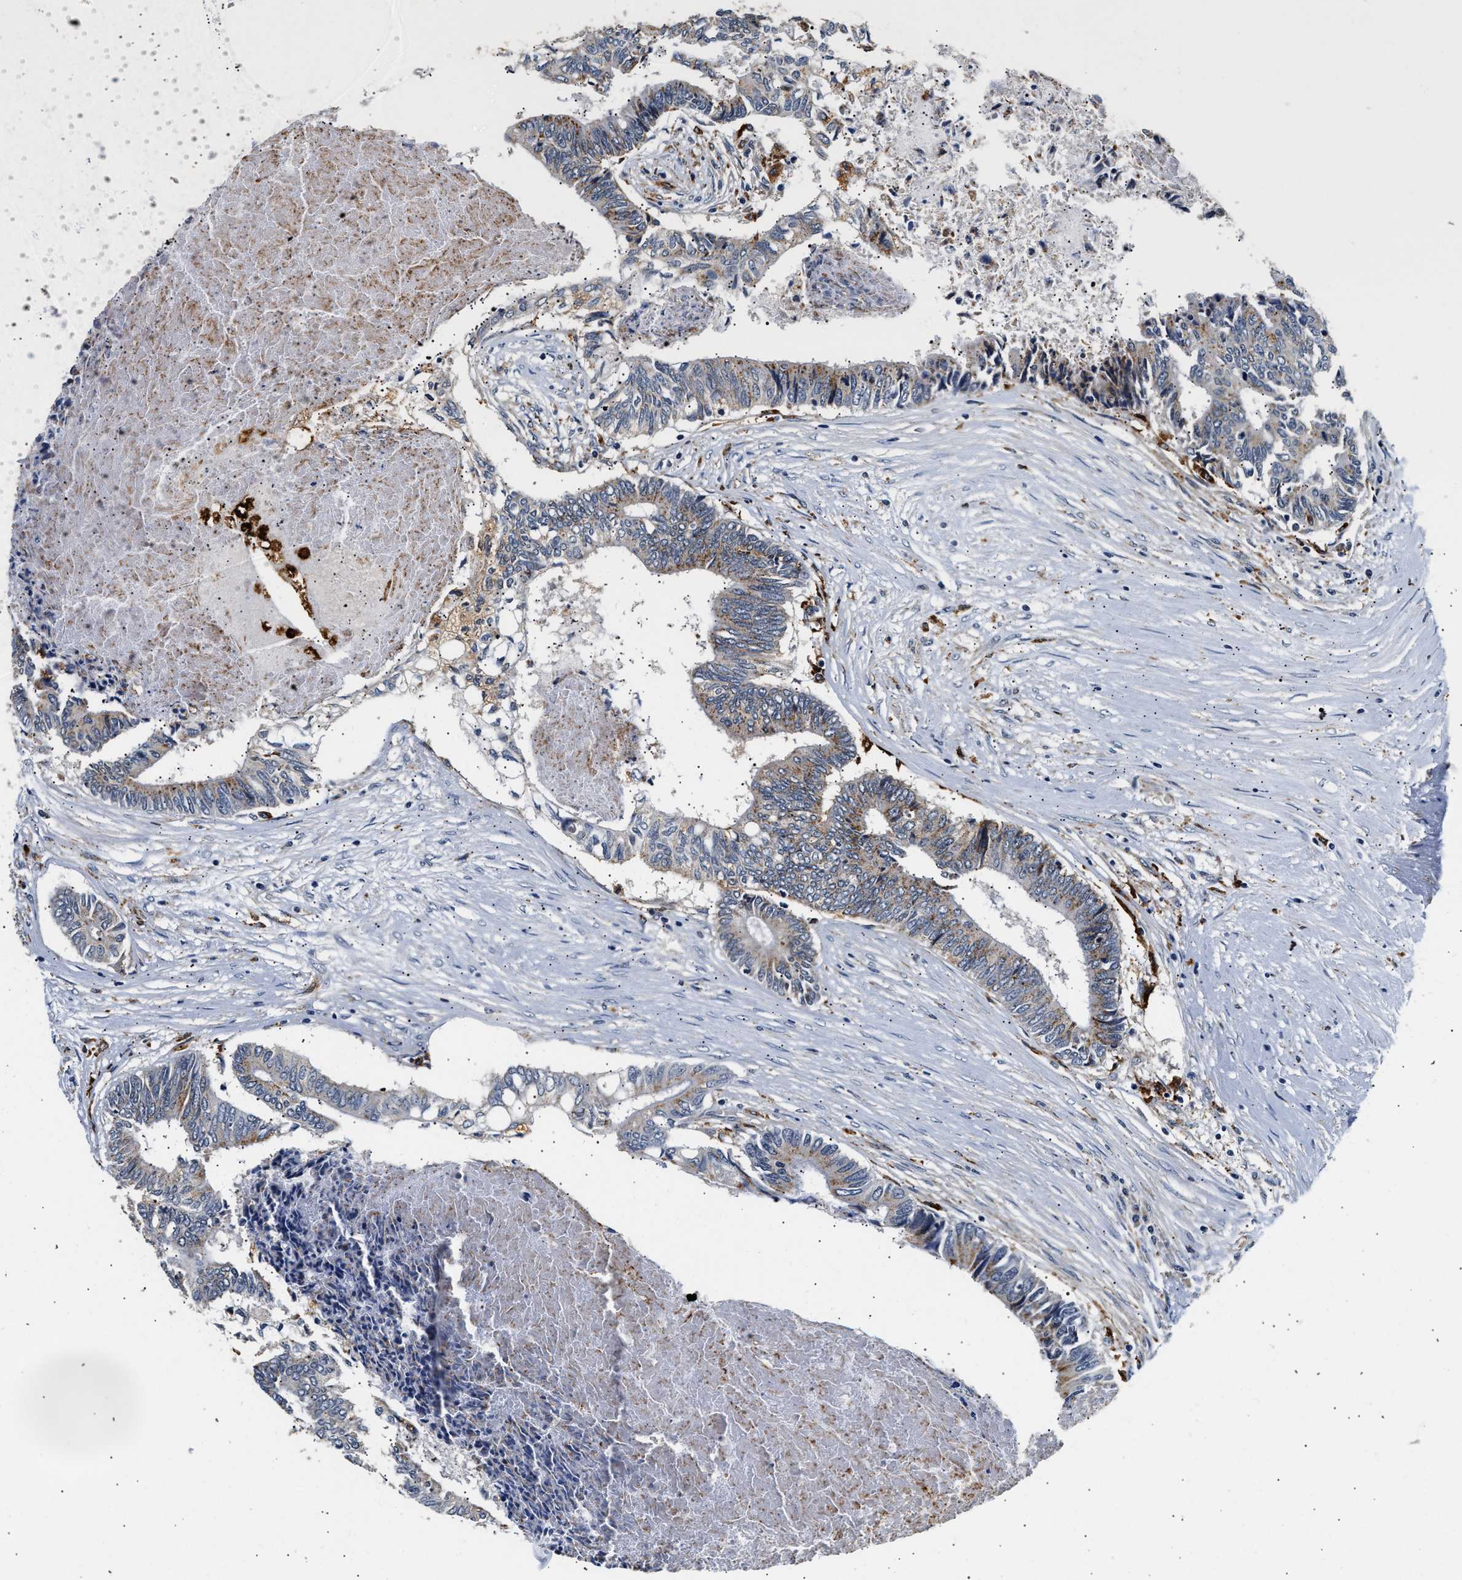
{"staining": {"intensity": "weak", "quantity": "<25%", "location": "cytoplasmic/membranous"}, "tissue": "colorectal cancer", "cell_type": "Tumor cells", "image_type": "cancer", "snomed": [{"axis": "morphology", "description": "Adenocarcinoma, NOS"}, {"axis": "topography", "description": "Rectum"}], "caption": "The IHC micrograph has no significant expression in tumor cells of colorectal adenocarcinoma tissue.", "gene": "SMU1", "patient": {"sex": "male", "age": 63}}